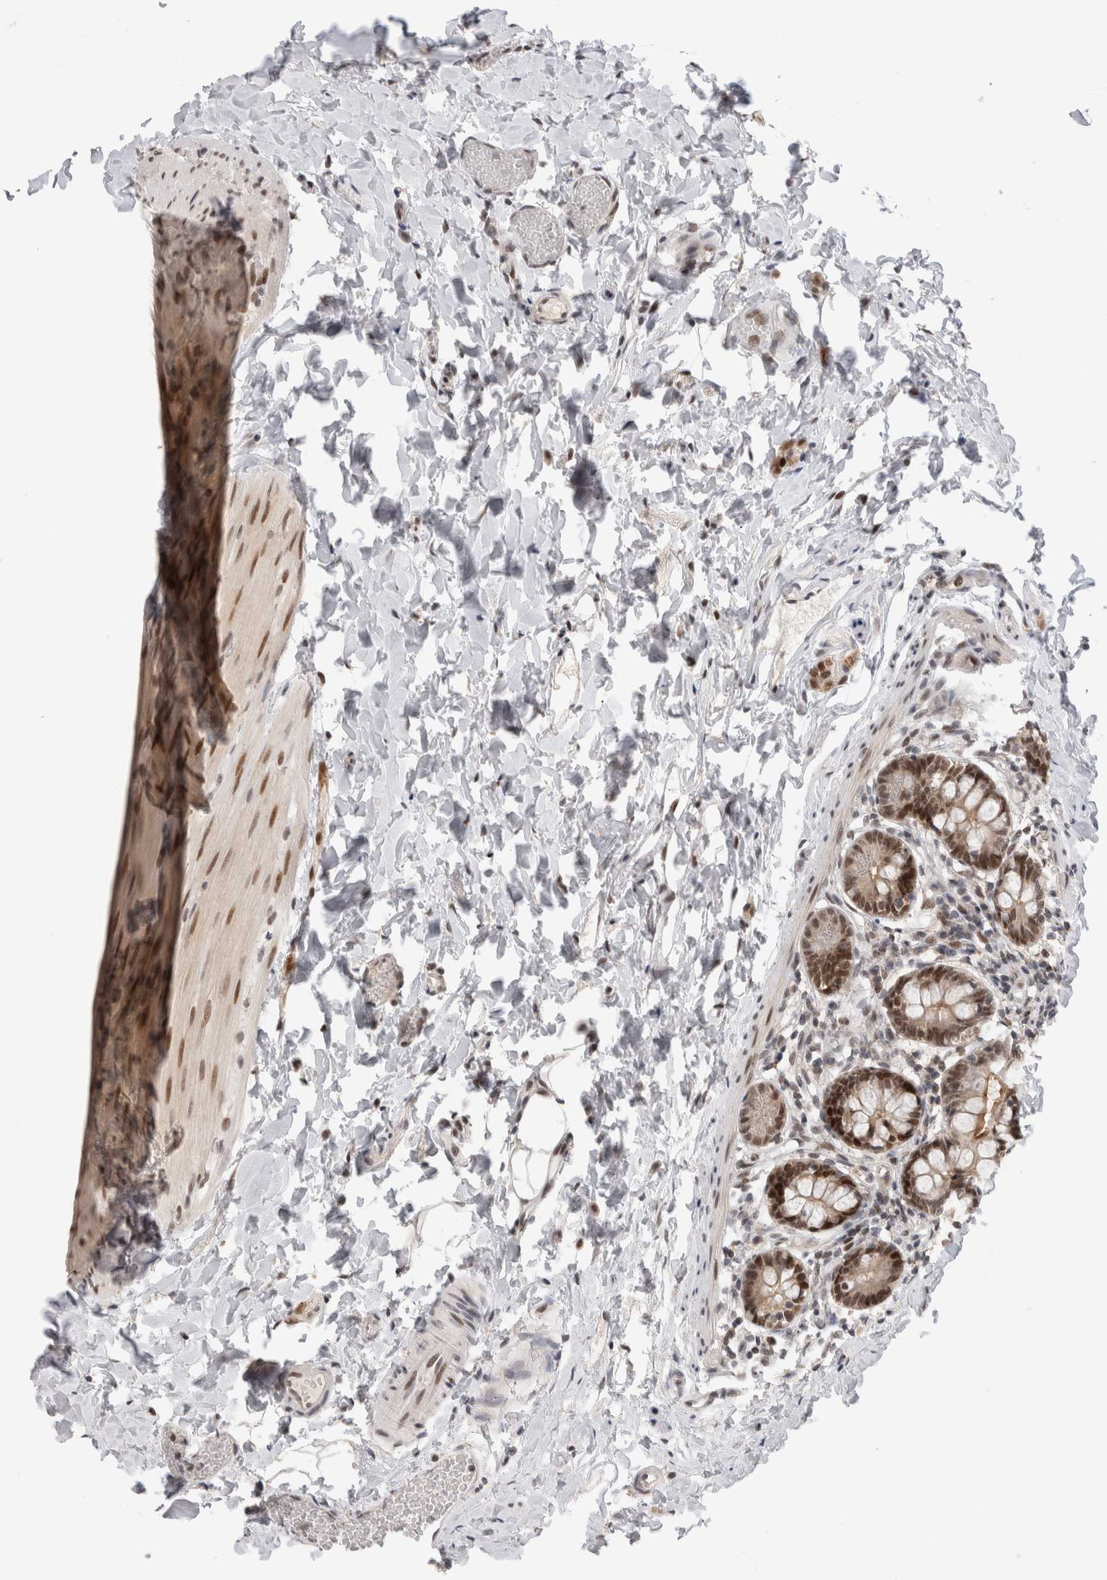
{"staining": {"intensity": "strong", "quantity": ">75%", "location": "cytoplasmic/membranous,nuclear"}, "tissue": "small intestine", "cell_type": "Glandular cells", "image_type": "normal", "snomed": [{"axis": "morphology", "description": "Normal tissue, NOS"}, {"axis": "topography", "description": "Small intestine"}], "caption": "Immunohistochemistry (IHC) staining of unremarkable small intestine, which reveals high levels of strong cytoplasmic/membranous,nuclear expression in about >75% of glandular cells indicating strong cytoplasmic/membranous,nuclear protein staining. The staining was performed using DAB (brown) for protein detection and nuclei were counterstained in hematoxylin (blue).", "gene": "ZNF521", "patient": {"sex": "male", "age": 7}}